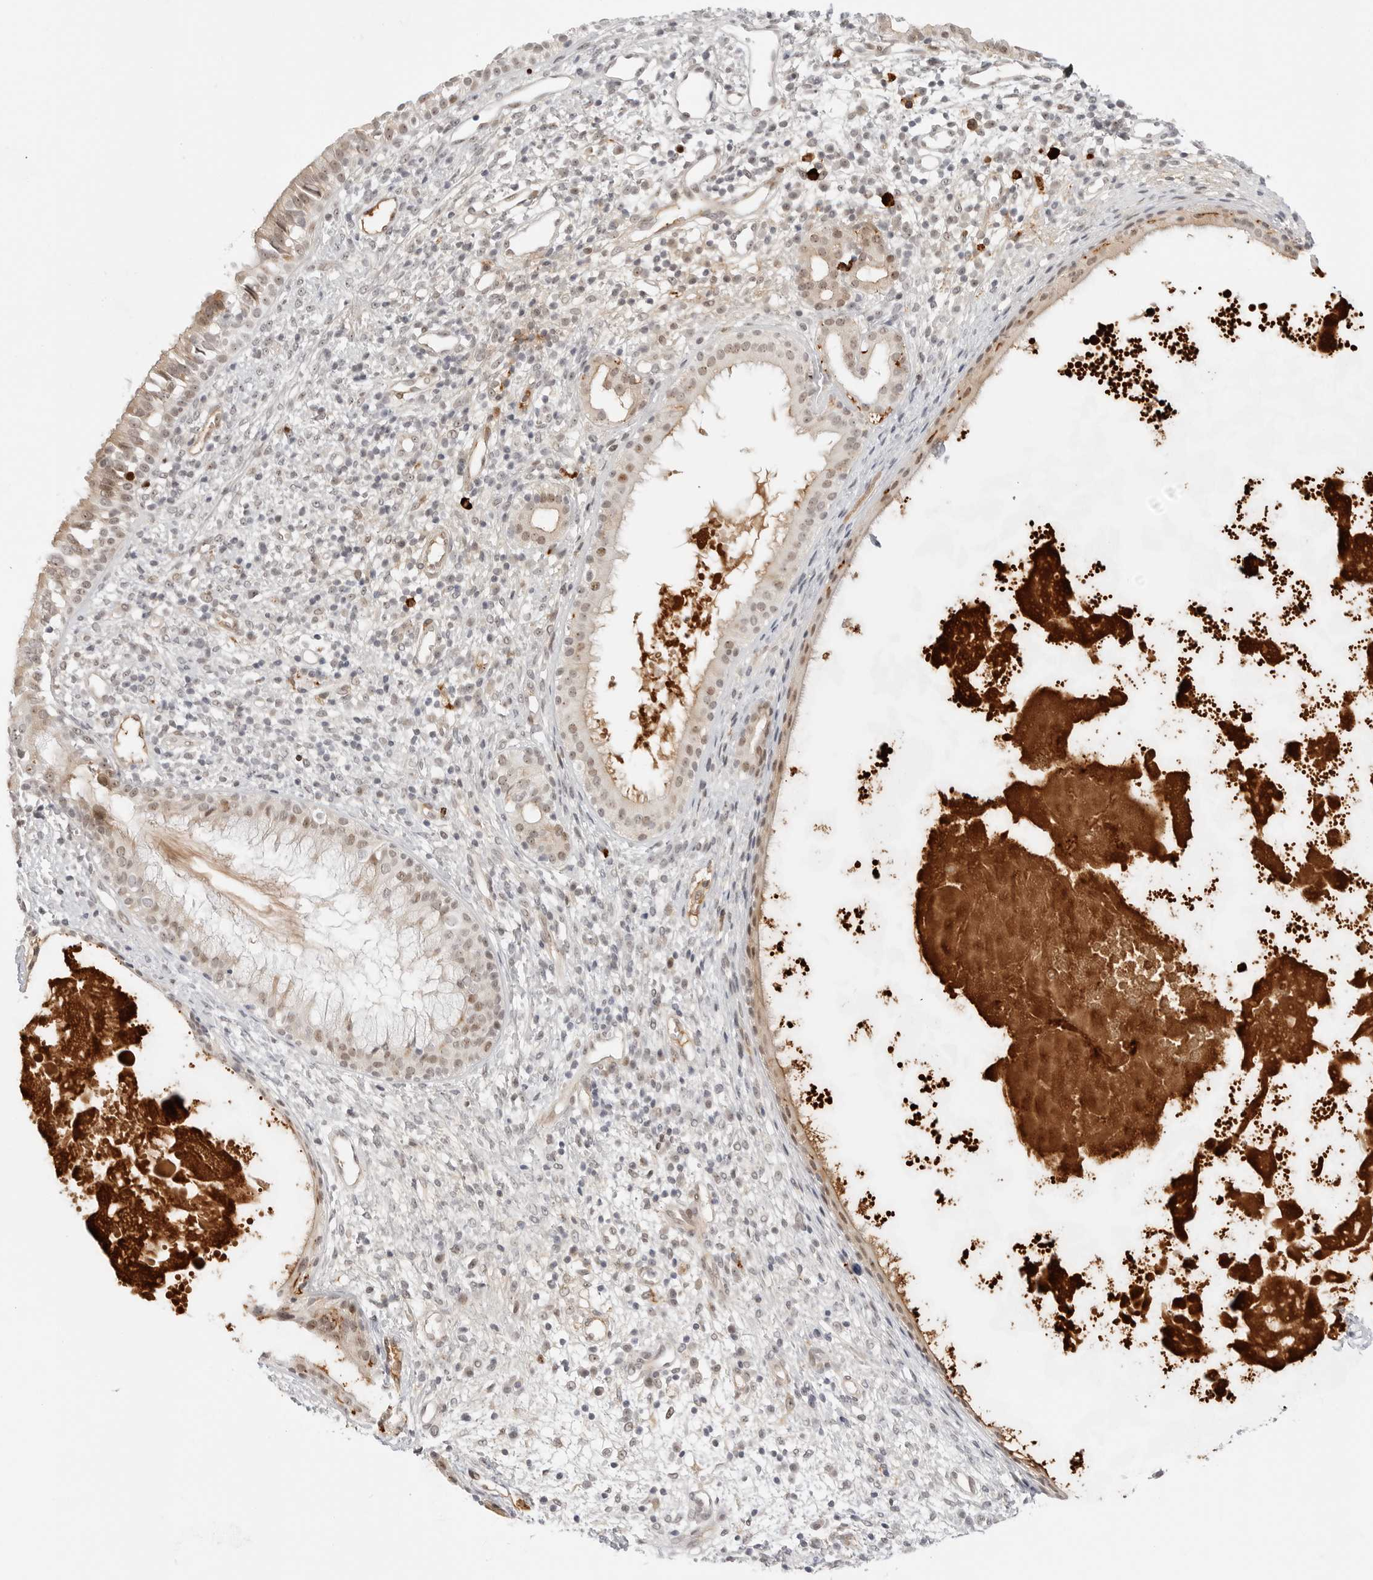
{"staining": {"intensity": "weak", "quantity": ">75%", "location": "nuclear"}, "tissue": "nasopharynx", "cell_type": "Respiratory epithelial cells", "image_type": "normal", "snomed": [{"axis": "morphology", "description": "Normal tissue, NOS"}, {"axis": "topography", "description": "Nasopharynx"}], "caption": "Nasopharynx stained with DAB (3,3'-diaminobenzidine) immunohistochemistry (IHC) demonstrates low levels of weak nuclear expression in about >75% of respiratory epithelial cells. The staining was performed using DAB (3,3'-diaminobenzidine) to visualize the protein expression in brown, while the nuclei were stained in blue with hematoxylin (Magnification: 20x).", "gene": "HIPK3", "patient": {"sex": "male", "age": 22}}